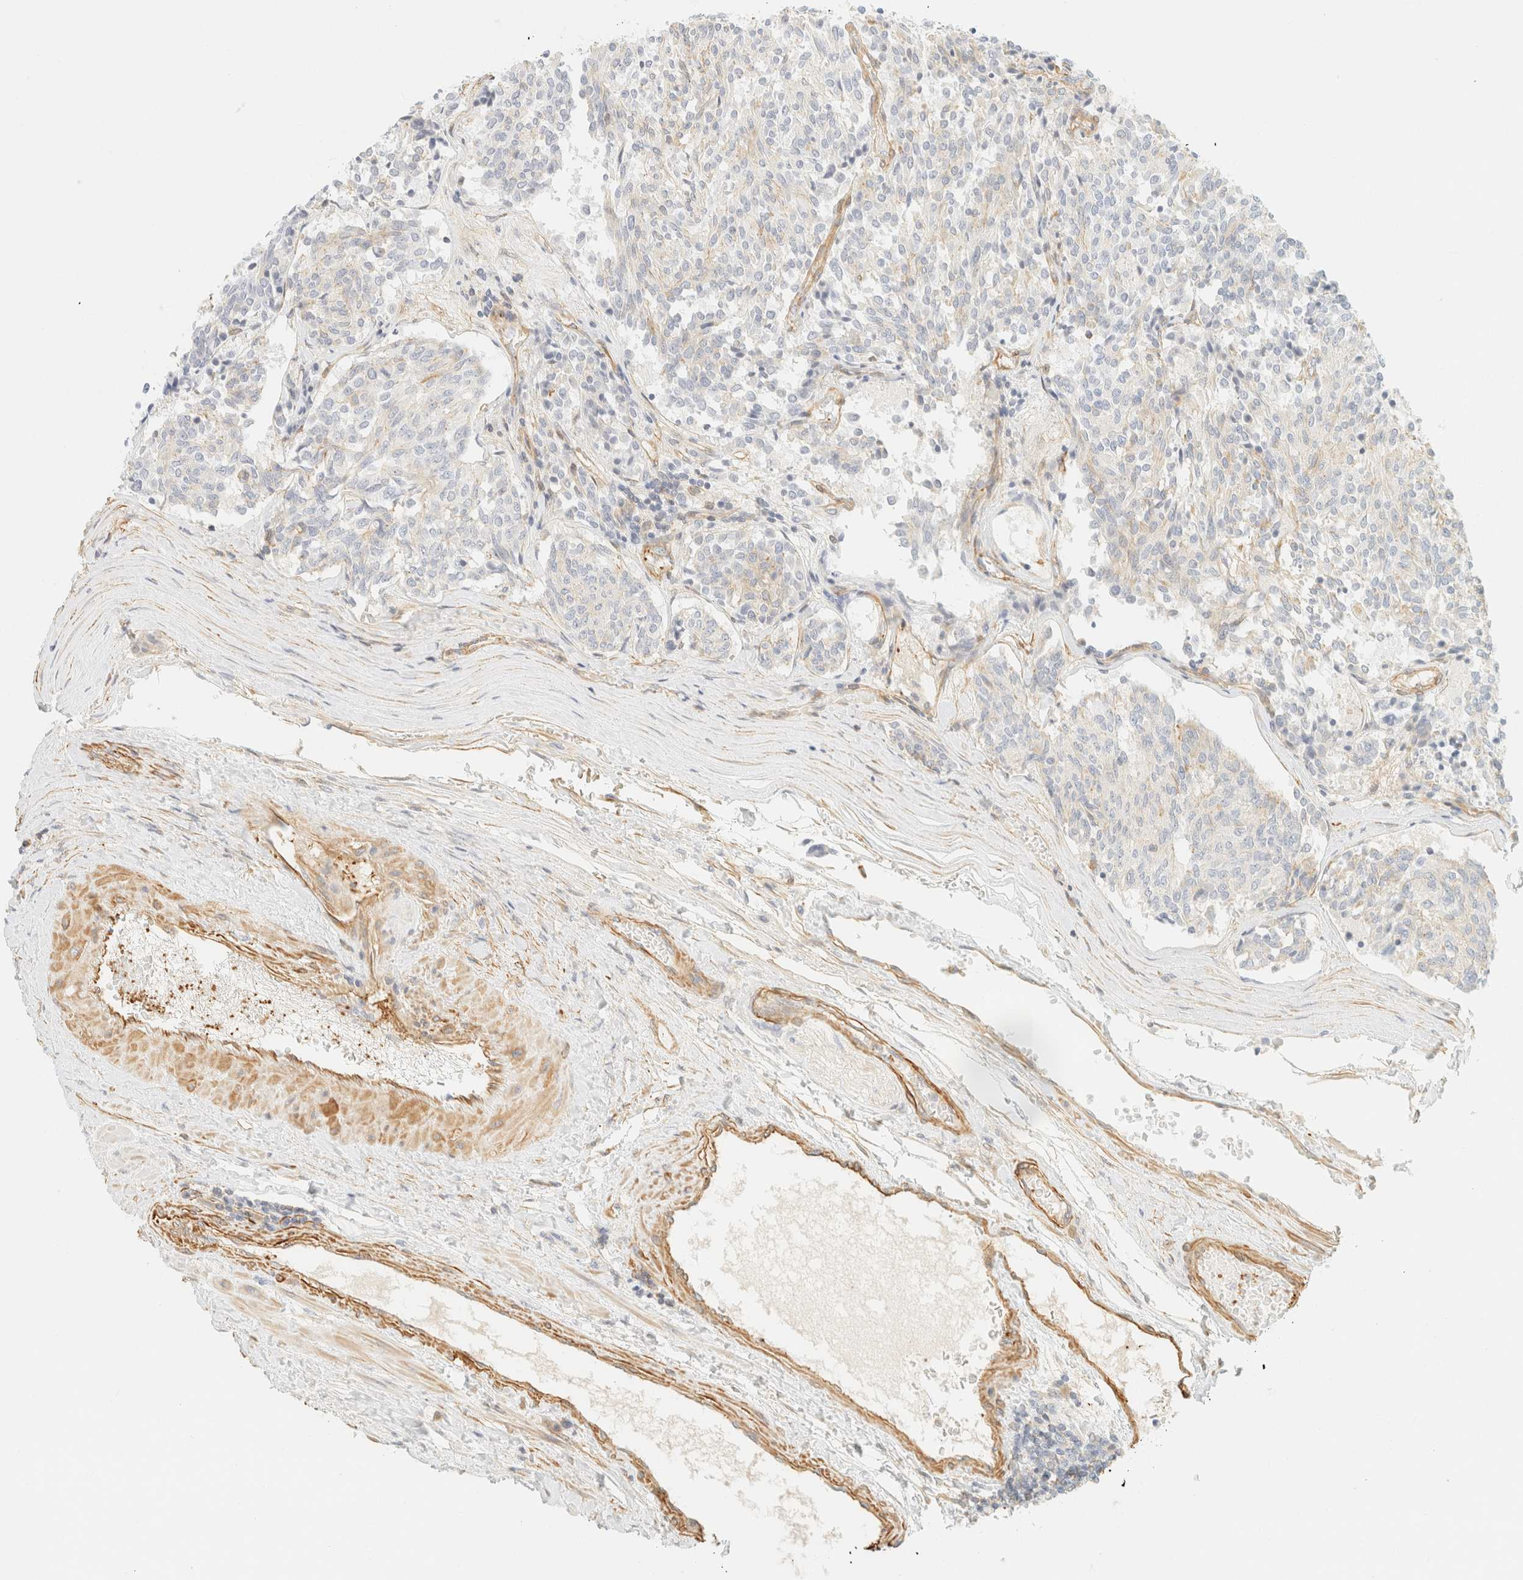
{"staining": {"intensity": "negative", "quantity": "none", "location": "none"}, "tissue": "carcinoid", "cell_type": "Tumor cells", "image_type": "cancer", "snomed": [{"axis": "morphology", "description": "Carcinoid, malignant, NOS"}, {"axis": "topography", "description": "Pancreas"}], "caption": "This is a photomicrograph of immunohistochemistry (IHC) staining of carcinoid (malignant), which shows no positivity in tumor cells.", "gene": "OTOP2", "patient": {"sex": "female", "age": 54}}